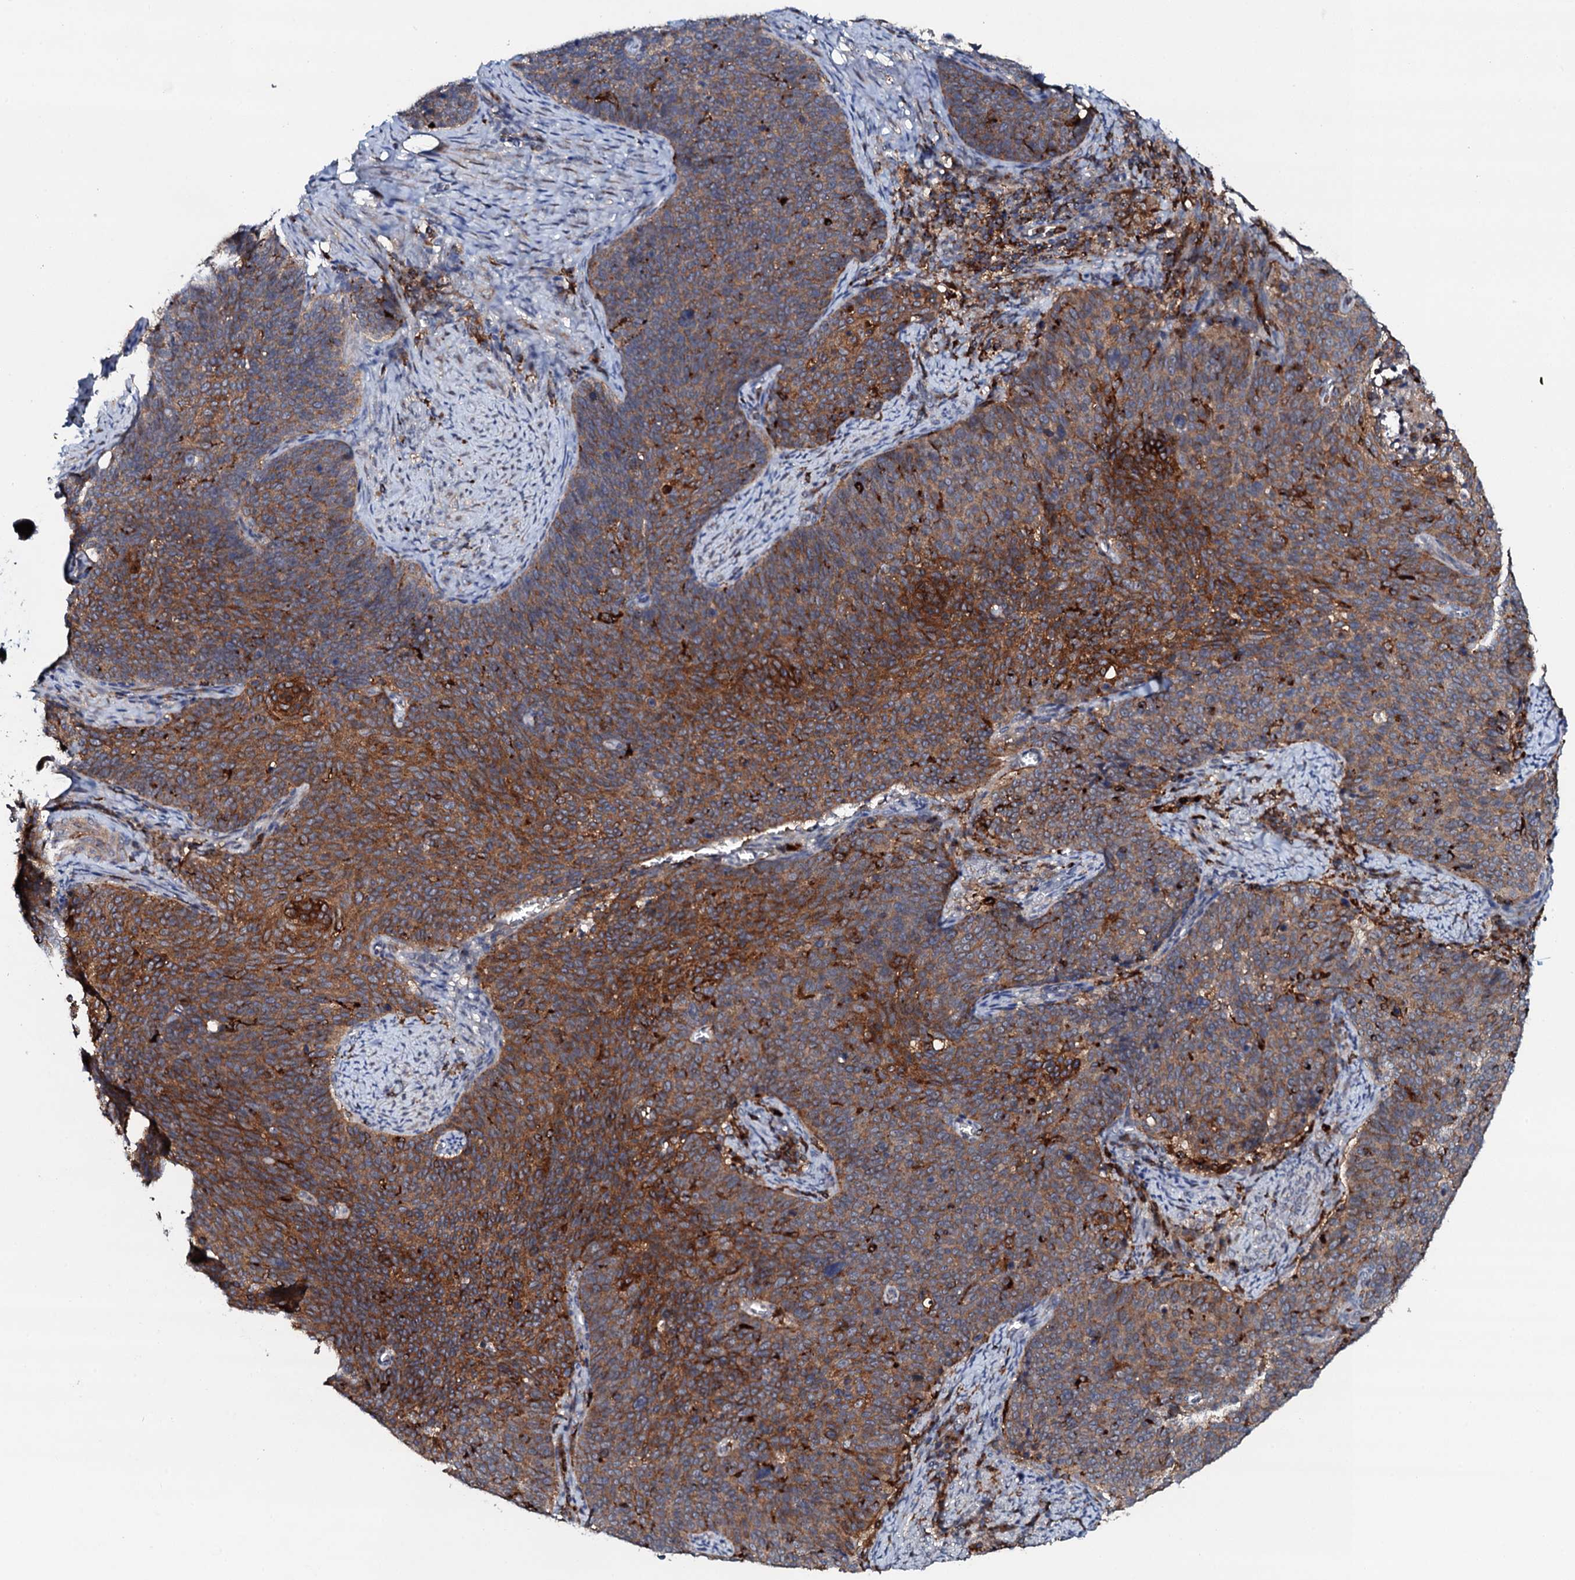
{"staining": {"intensity": "strong", "quantity": "25%-75%", "location": "cytoplasmic/membranous"}, "tissue": "cervical cancer", "cell_type": "Tumor cells", "image_type": "cancer", "snomed": [{"axis": "morphology", "description": "Normal tissue, NOS"}, {"axis": "morphology", "description": "Squamous cell carcinoma, NOS"}, {"axis": "topography", "description": "Cervix"}], "caption": "Strong cytoplasmic/membranous expression for a protein is identified in approximately 25%-75% of tumor cells of cervical cancer (squamous cell carcinoma) using immunohistochemistry.", "gene": "VAMP8", "patient": {"sex": "female", "age": 39}}